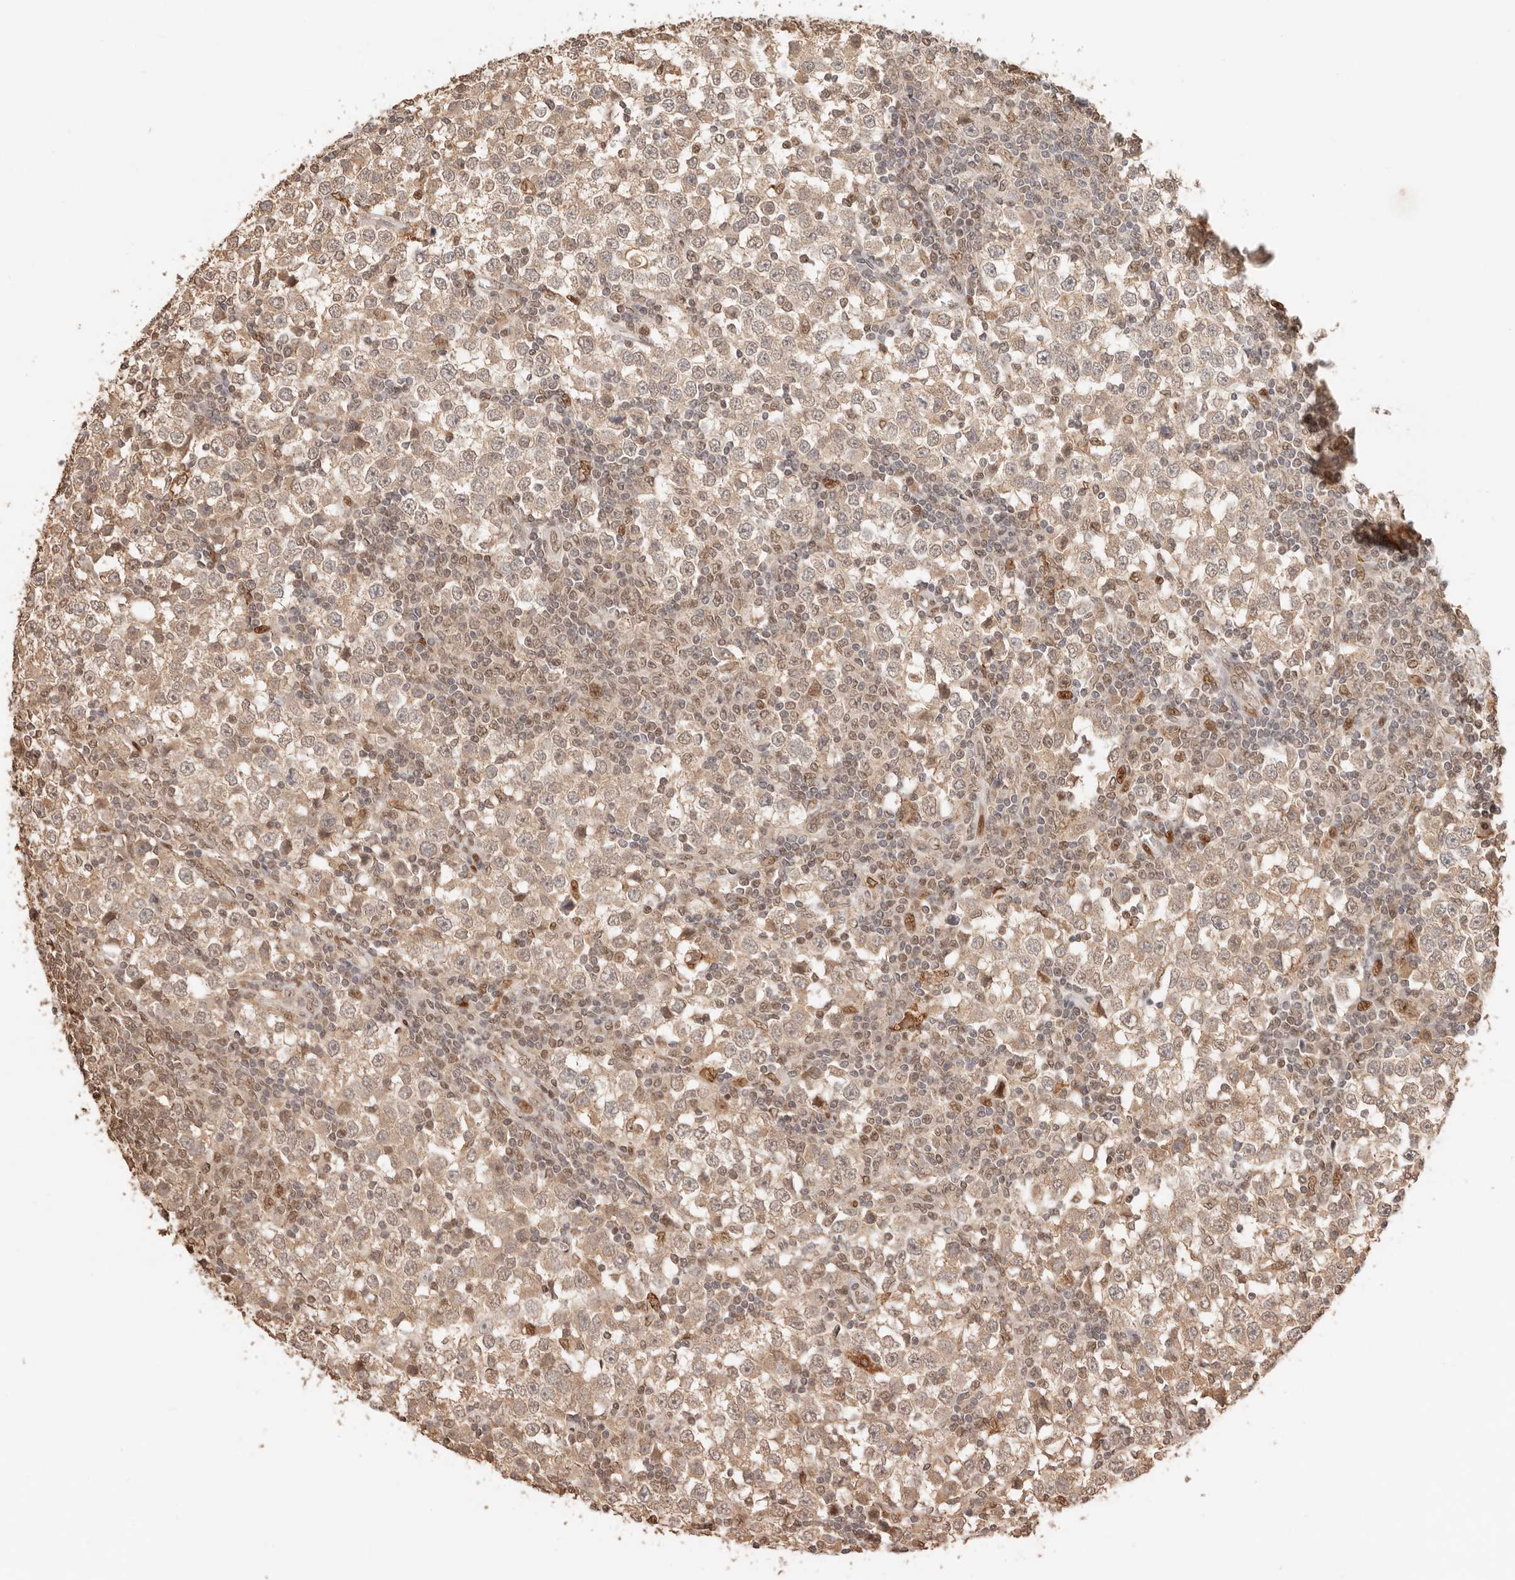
{"staining": {"intensity": "weak", "quantity": ">75%", "location": "cytoplasmic/membranous"}, "tissue": "testis cancer", "cell_type": "Tumor cells", "image_type": "cancer", "snomed": [{"axis": "morphology", "description": "Seminoma, NOS"}, {"axis": "topography", "description": "Testis"}], "caption": "Testis seminoma stained for a protein (brown) shows weak cytoplasmic/membranous positive positivity in approximately >75% of tumor cells.", "gene": "NPAS2", "patient": {"sex": "male", "age": 65}}